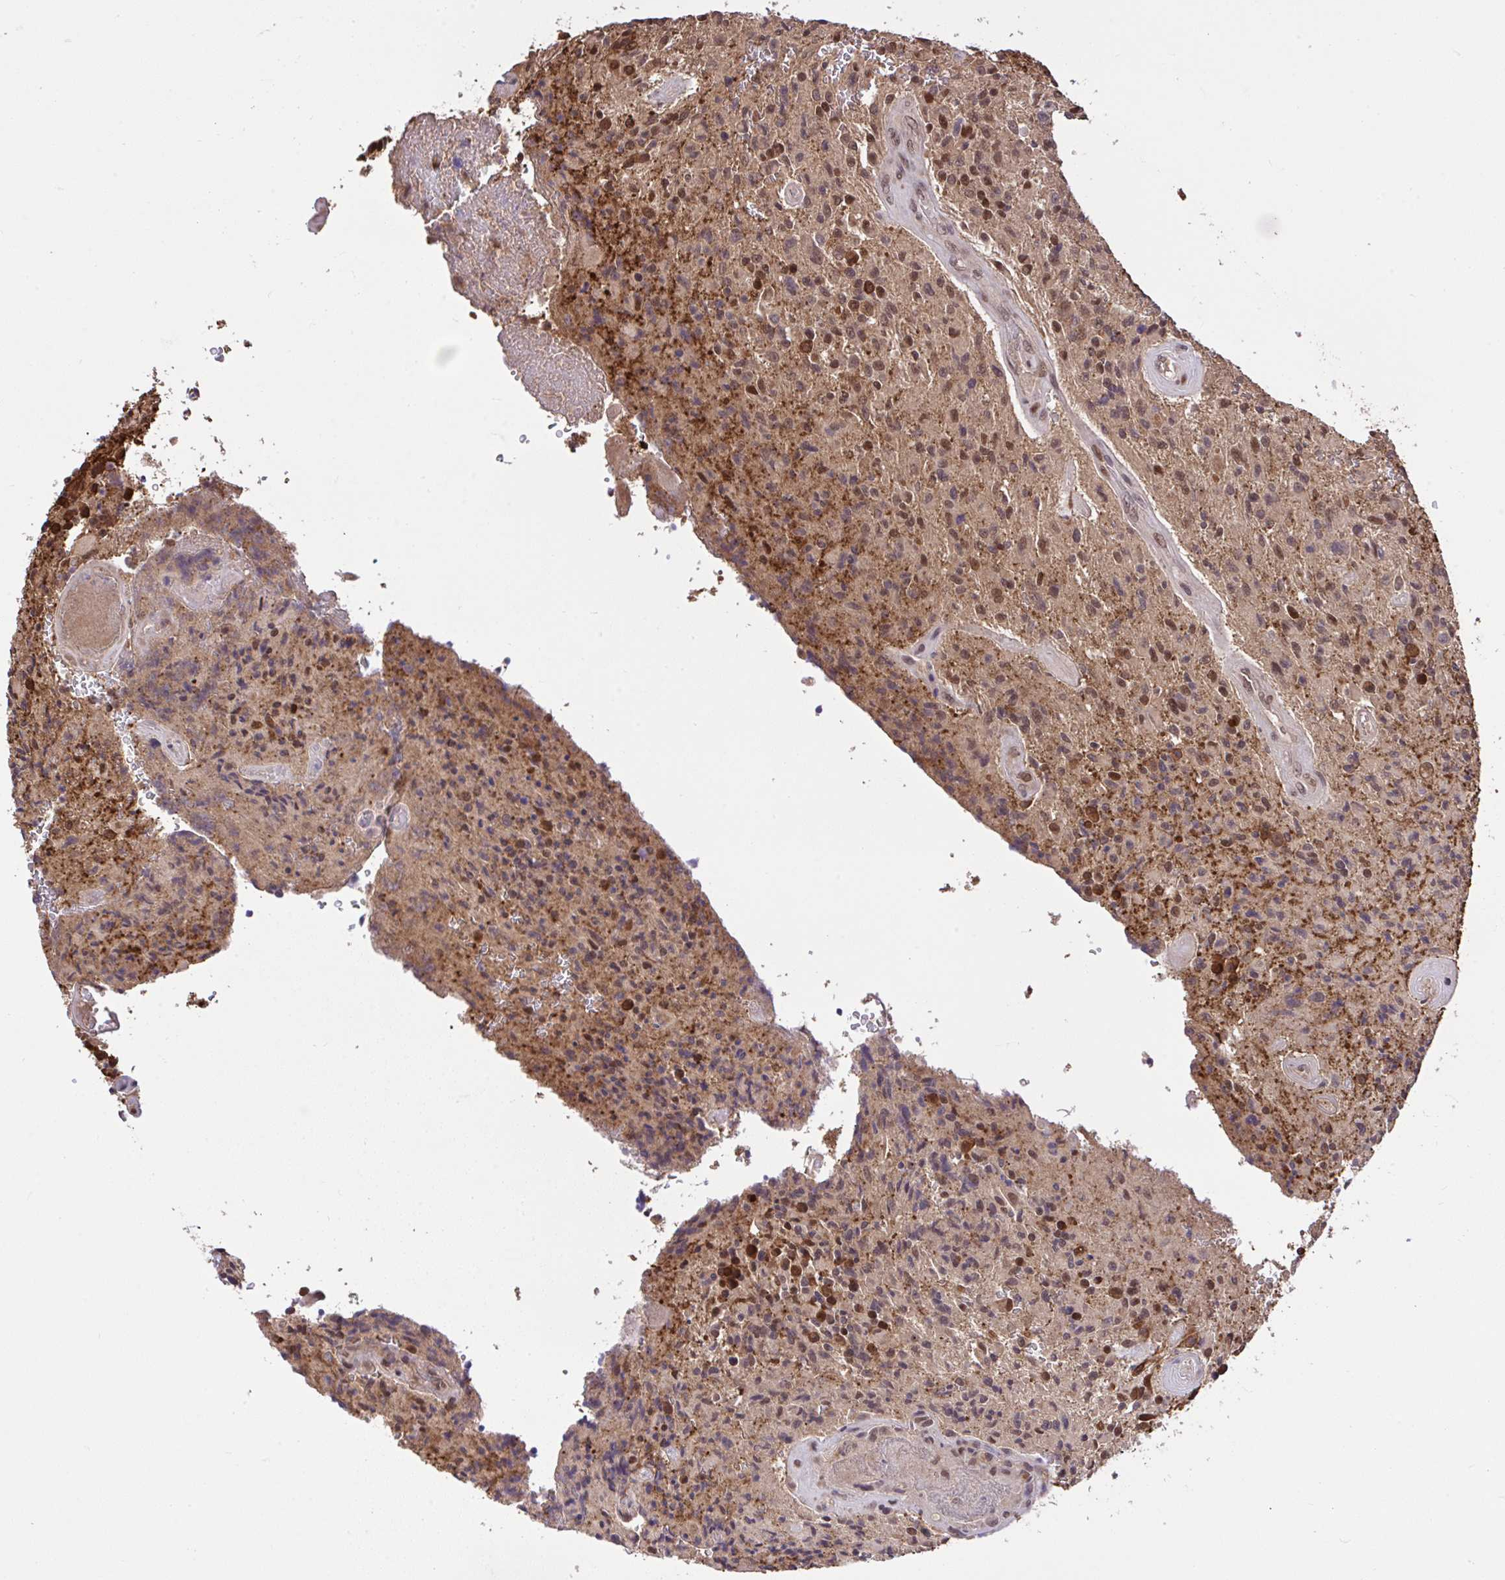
{"staining": {"intensity": "moderate", "quantity": "<25%", "location": "cytoplasmic/membranous,nuclear"}, "tissue": "glioma", "cell_type": "Tumor cells", "image_type": "cancer", "snomed": [{"axis": "morphology", "description": "Normal tissue, NOS"}, {"axis": "morphology", "description": "Glioma, malignant, High grade"}, {"axis": "topography", "description": "Cerebral cortex"}], "caption": "Tumor cells demonstrate low levels of moderate cytoplasmic/membranous and nuclear positivity in about <25% of cells in human glioma. (DAB (3,3'-diaminobenzidine) = brown stain, brightfield microscopy at high magnification).", "gene": "GLIS3", "patient": {"sex": "male", "age": 56}}